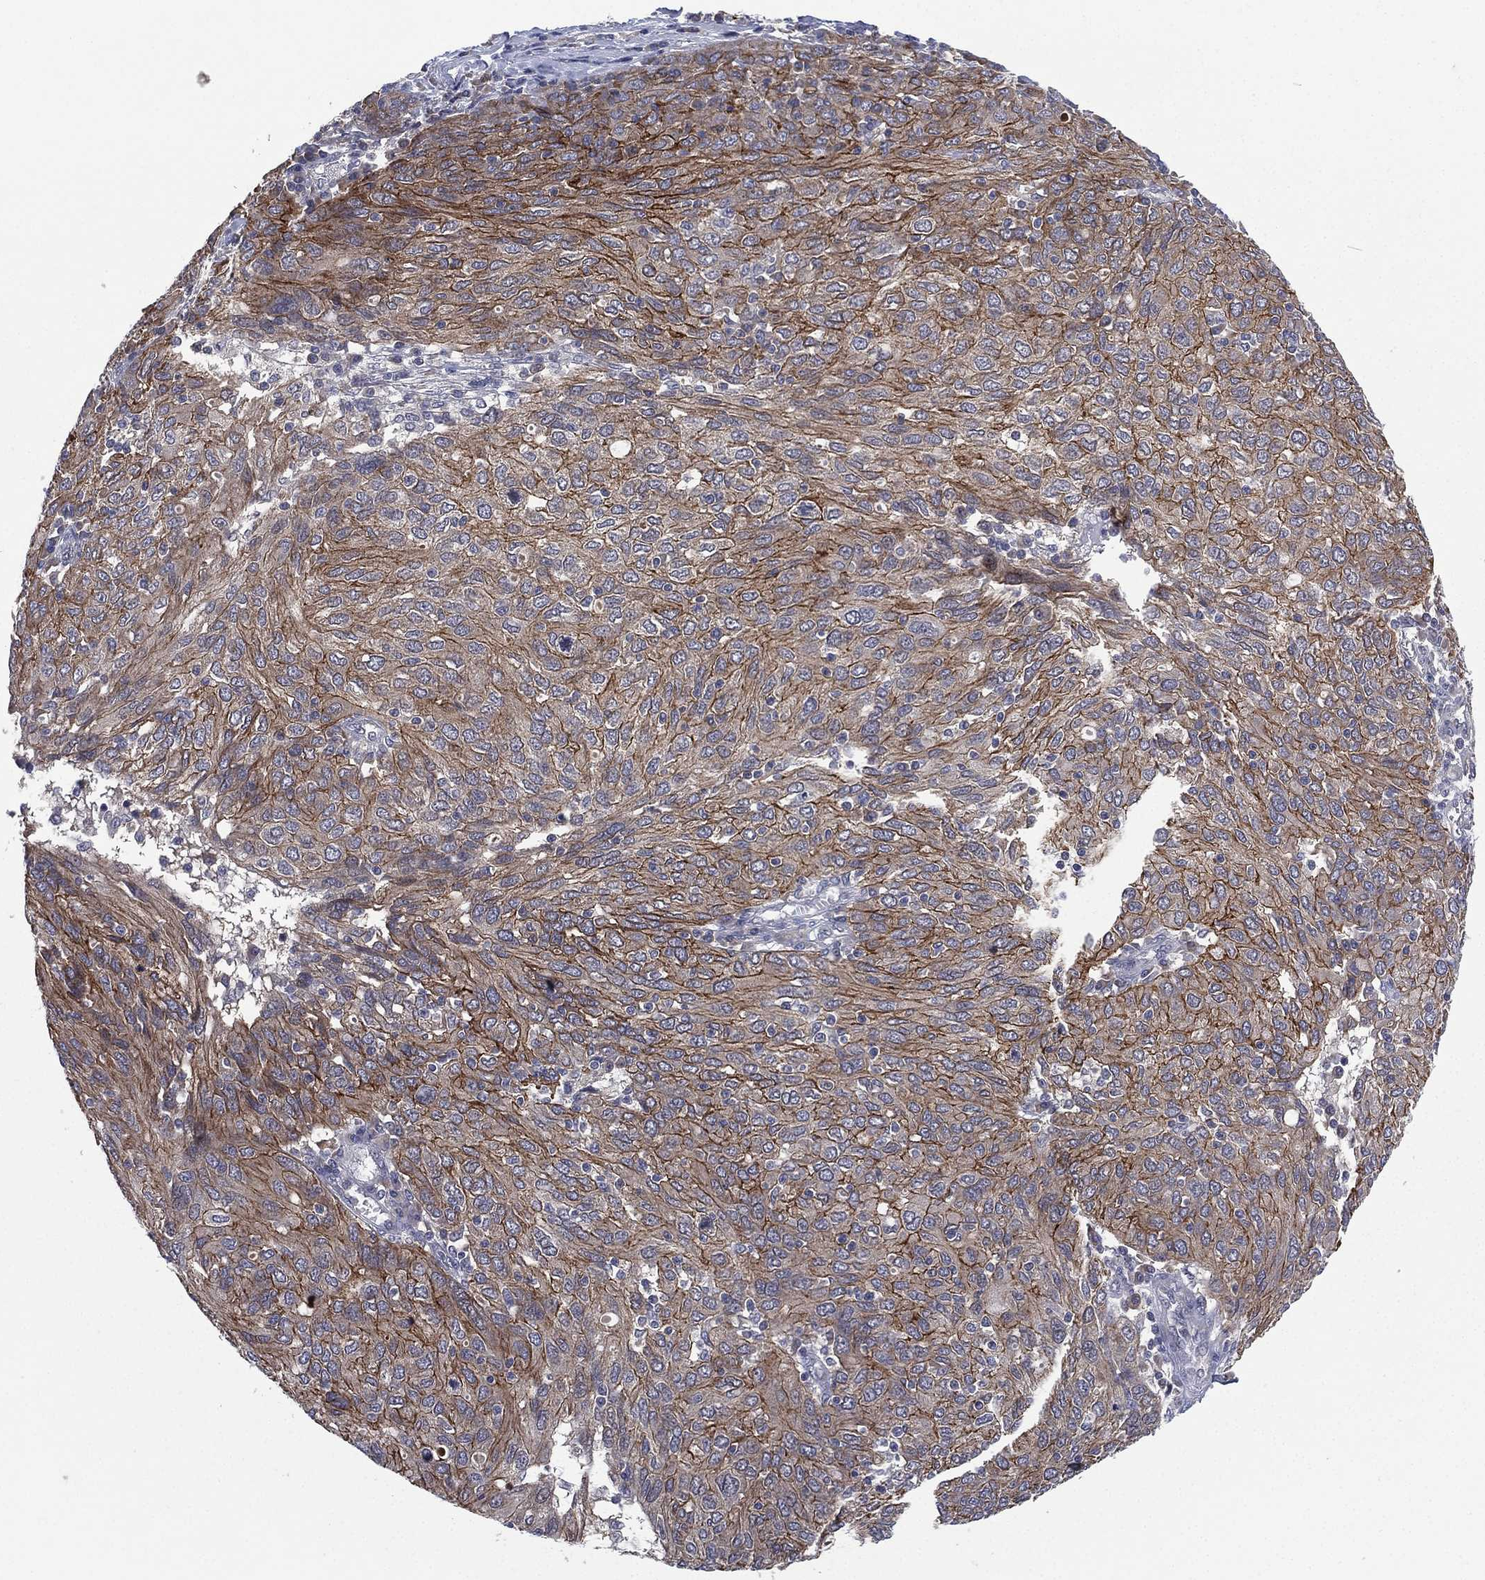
{"staining": {"intensity": "negative", "quantity": "none", "location": "none"}, "tissue": "ovarian cancer", "cell_type": "Tumor cells", "image_type": "cancer", "snomed": [{"axis": "morphology", "description": "Carcinoma, endometroid"}, {"axis": "topography", "description": "Ovary"}], "caption": "An IHC histopathology image of endometroid carcinoma (ovarian) is shown. There is no staining in tumor cells of endometroid carcinoma (ovarian). The staining was performed using DAB to visualize the protein expression in brown, while the nuclei were stained in blue with hematoxylin (Magnification: 20x).", "gene": "MPP7", "patient": {"sex": "female", "age": 50}}